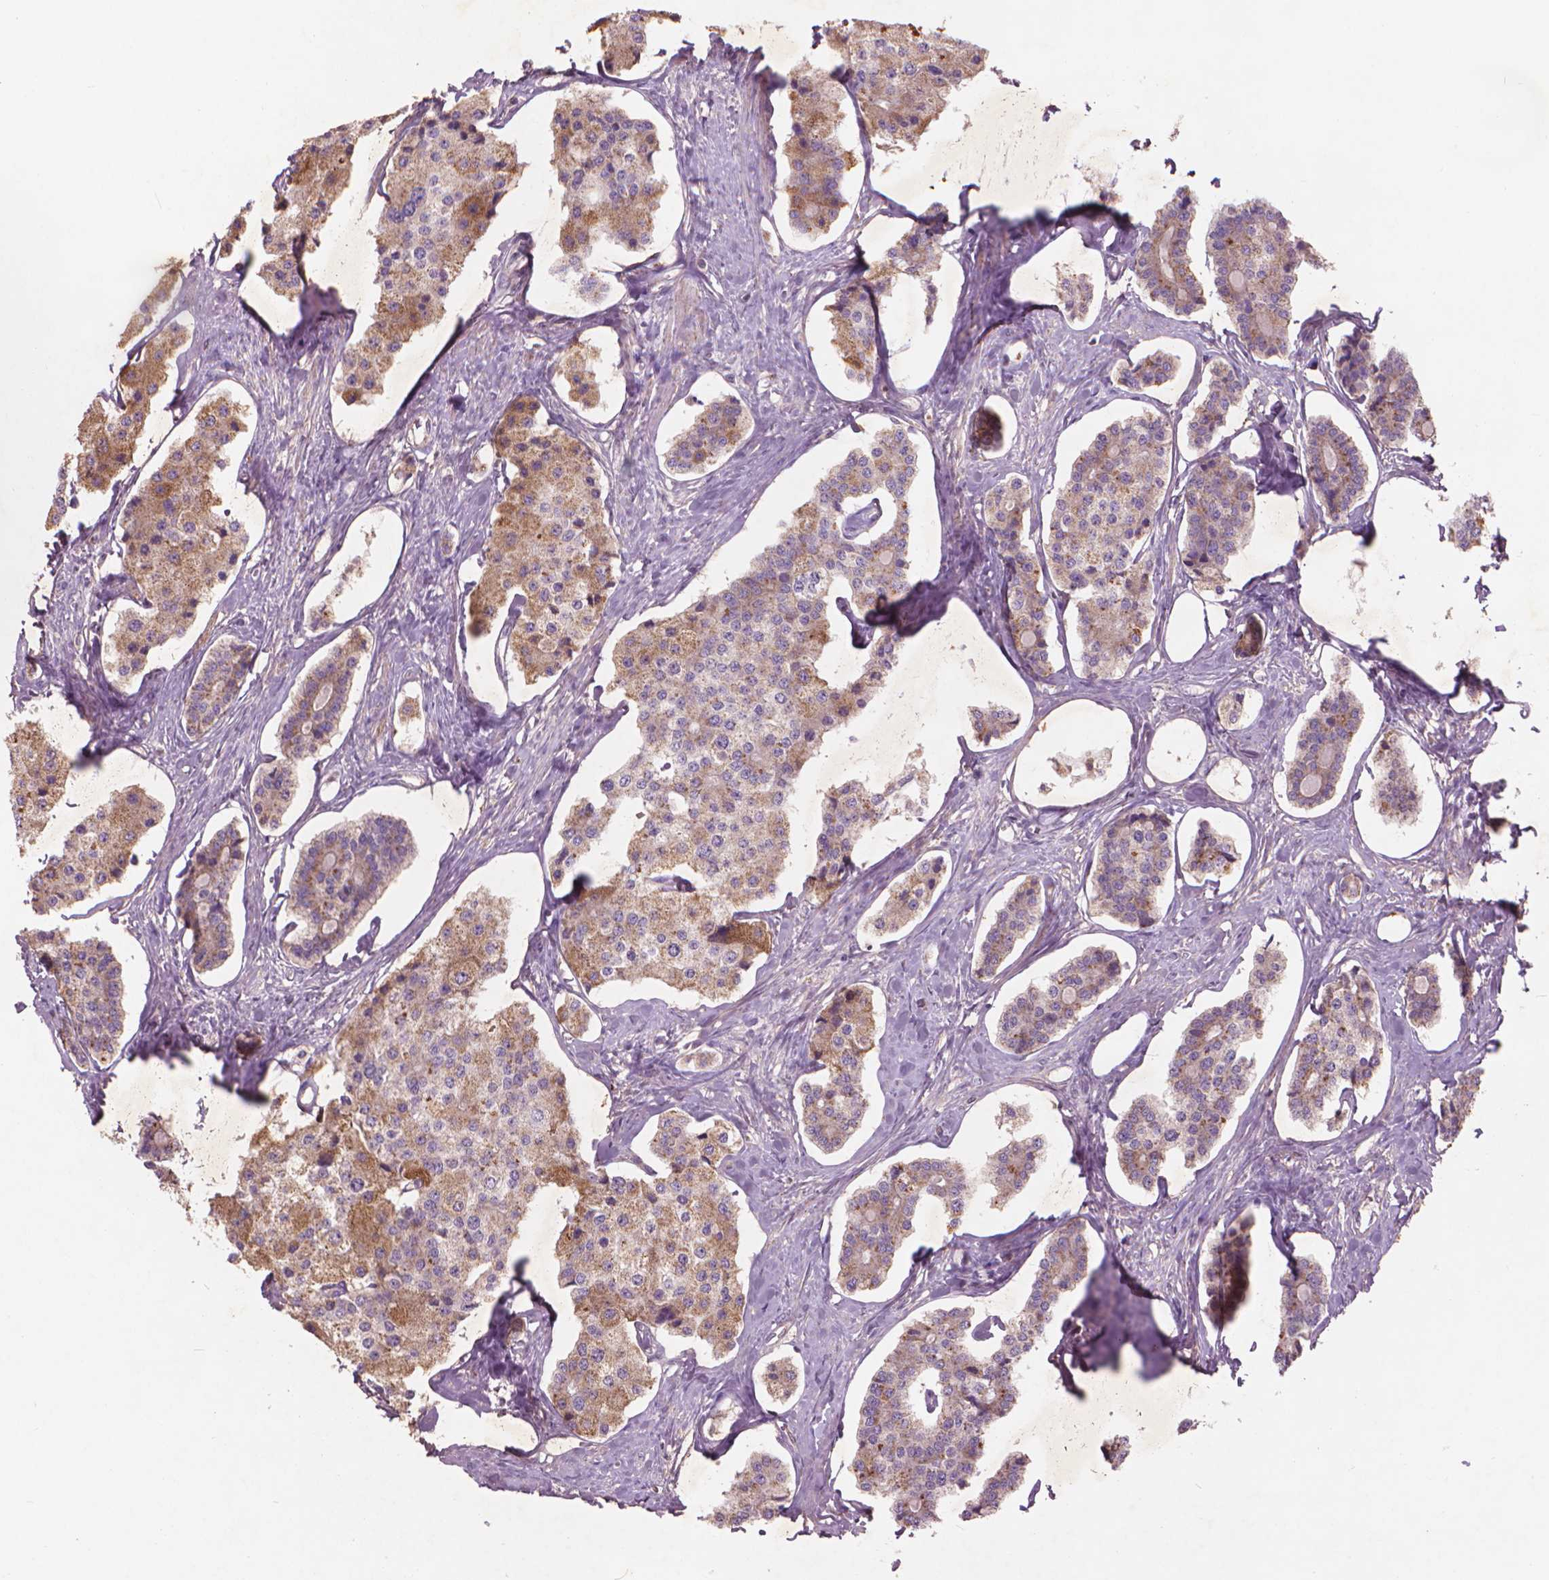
{"staining": {"intensity": "weak", "quantity": "25%-75%", "location": "cytoplasmic/membranous"}, "tissue": "carcinoid", "cell_type": "Tumor cells", "image_type": "cancer", "snomed": [{"axis": "morphology", "description": "Carcinoid, malignant, NOS"}, {"axis": "topography", "description": "Small intestine"}], "caption": "Human carcinoid stained with a brown dye exhibits weak cytoplasmic/membranous positive staining in about 25%-75% of tumor cells.", "gene": "NLRX1", "patient": {"sex": "female", "age": 65}}